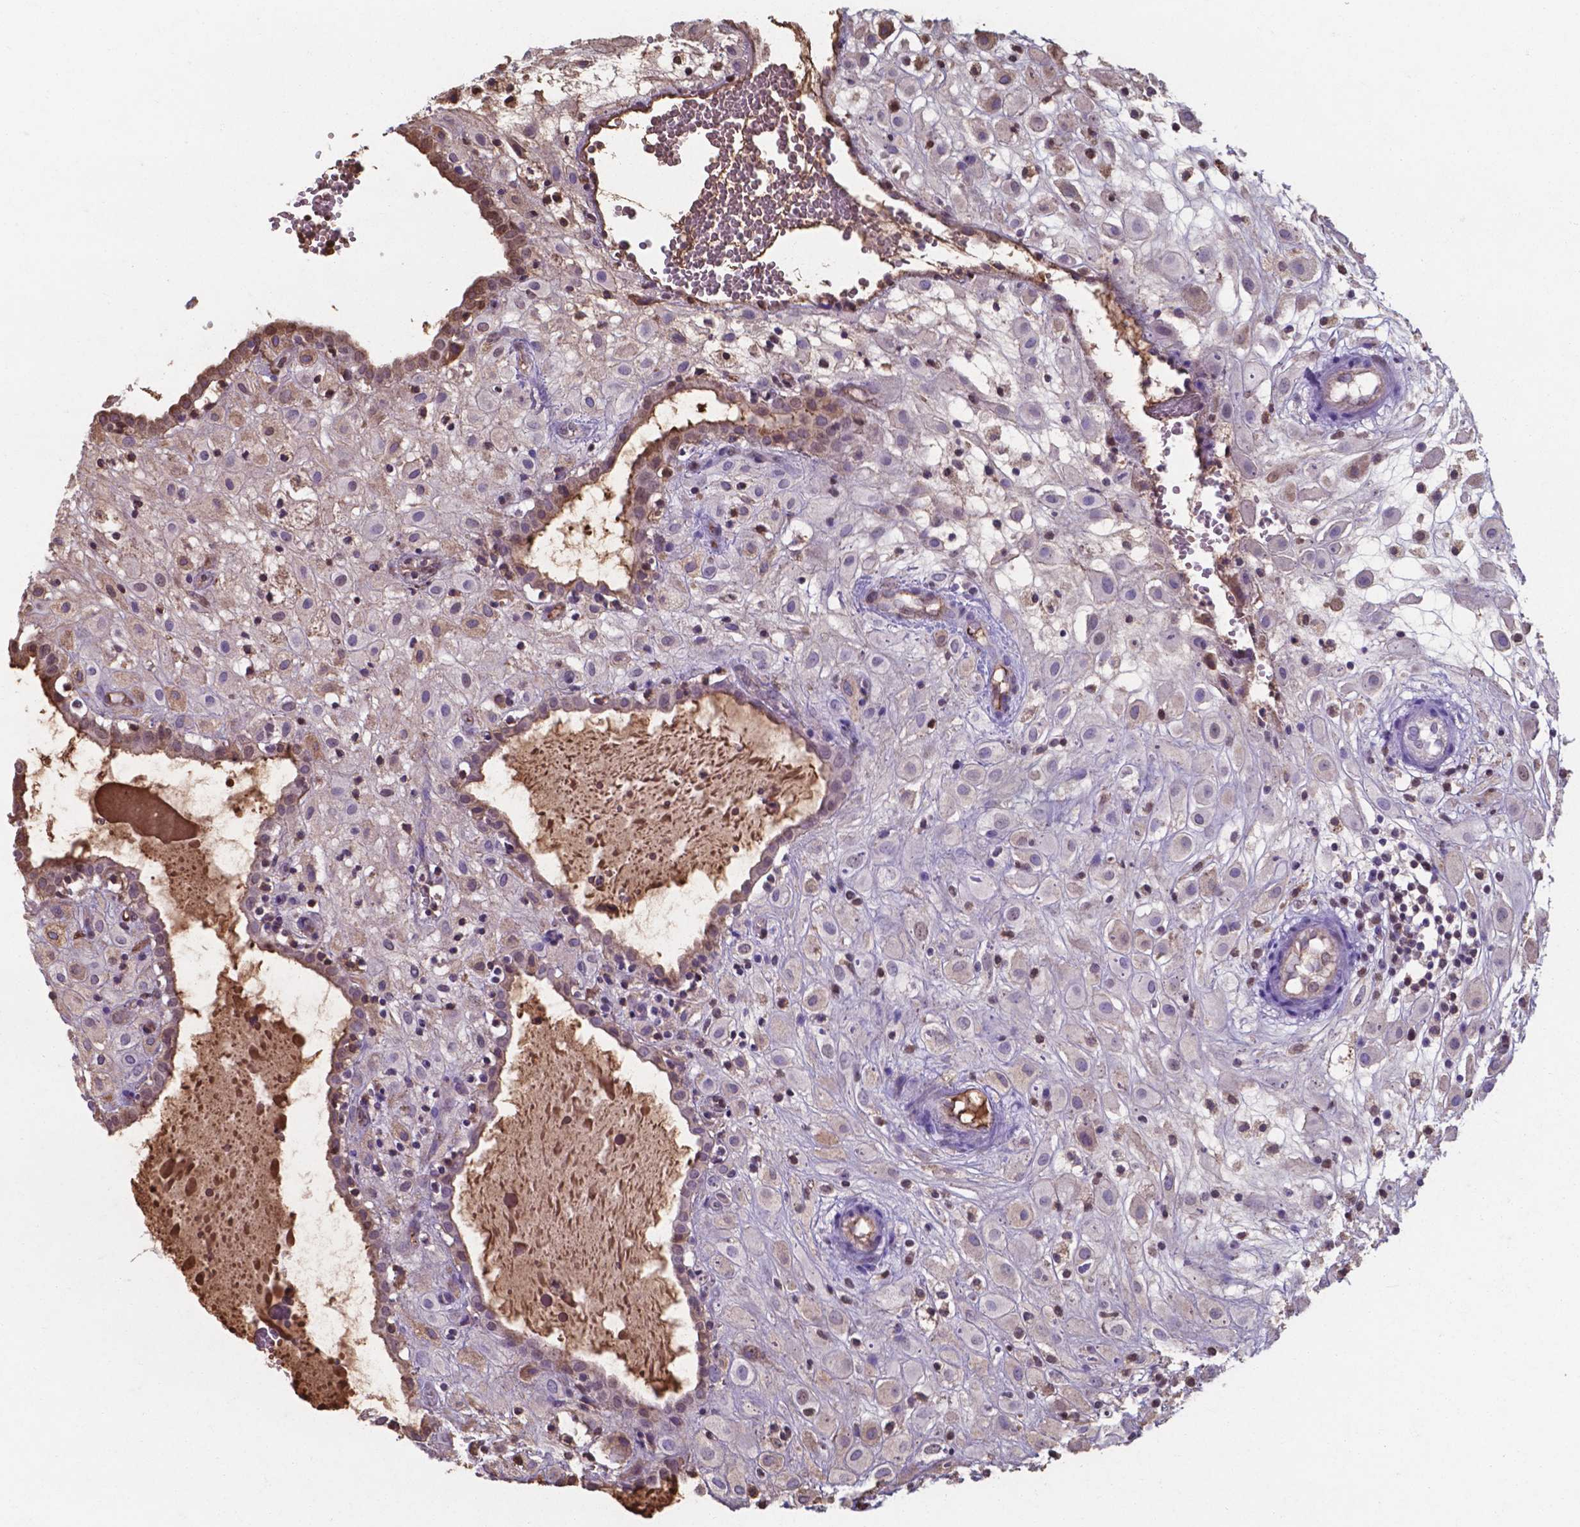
{"staining": {"intensity": "weak", "quantity": ">75%", "location": "cytoplasmic/membranous"}, "tissue": "placenta", "cell_type": "Decidual cells", "image_type": "normal", "snomed": [{"axis": "morphology", "description": "Normal tissue, NOS"}, {"axis": "topography", "description": "Placenta"}], "caption": "Decidual cells display weak cytoplasmic/membranous expression in approximately >75% of cells in unremarkable placenta.", "gene": "SERPINA1", "patient": {"sex": "female", "age": 24}}